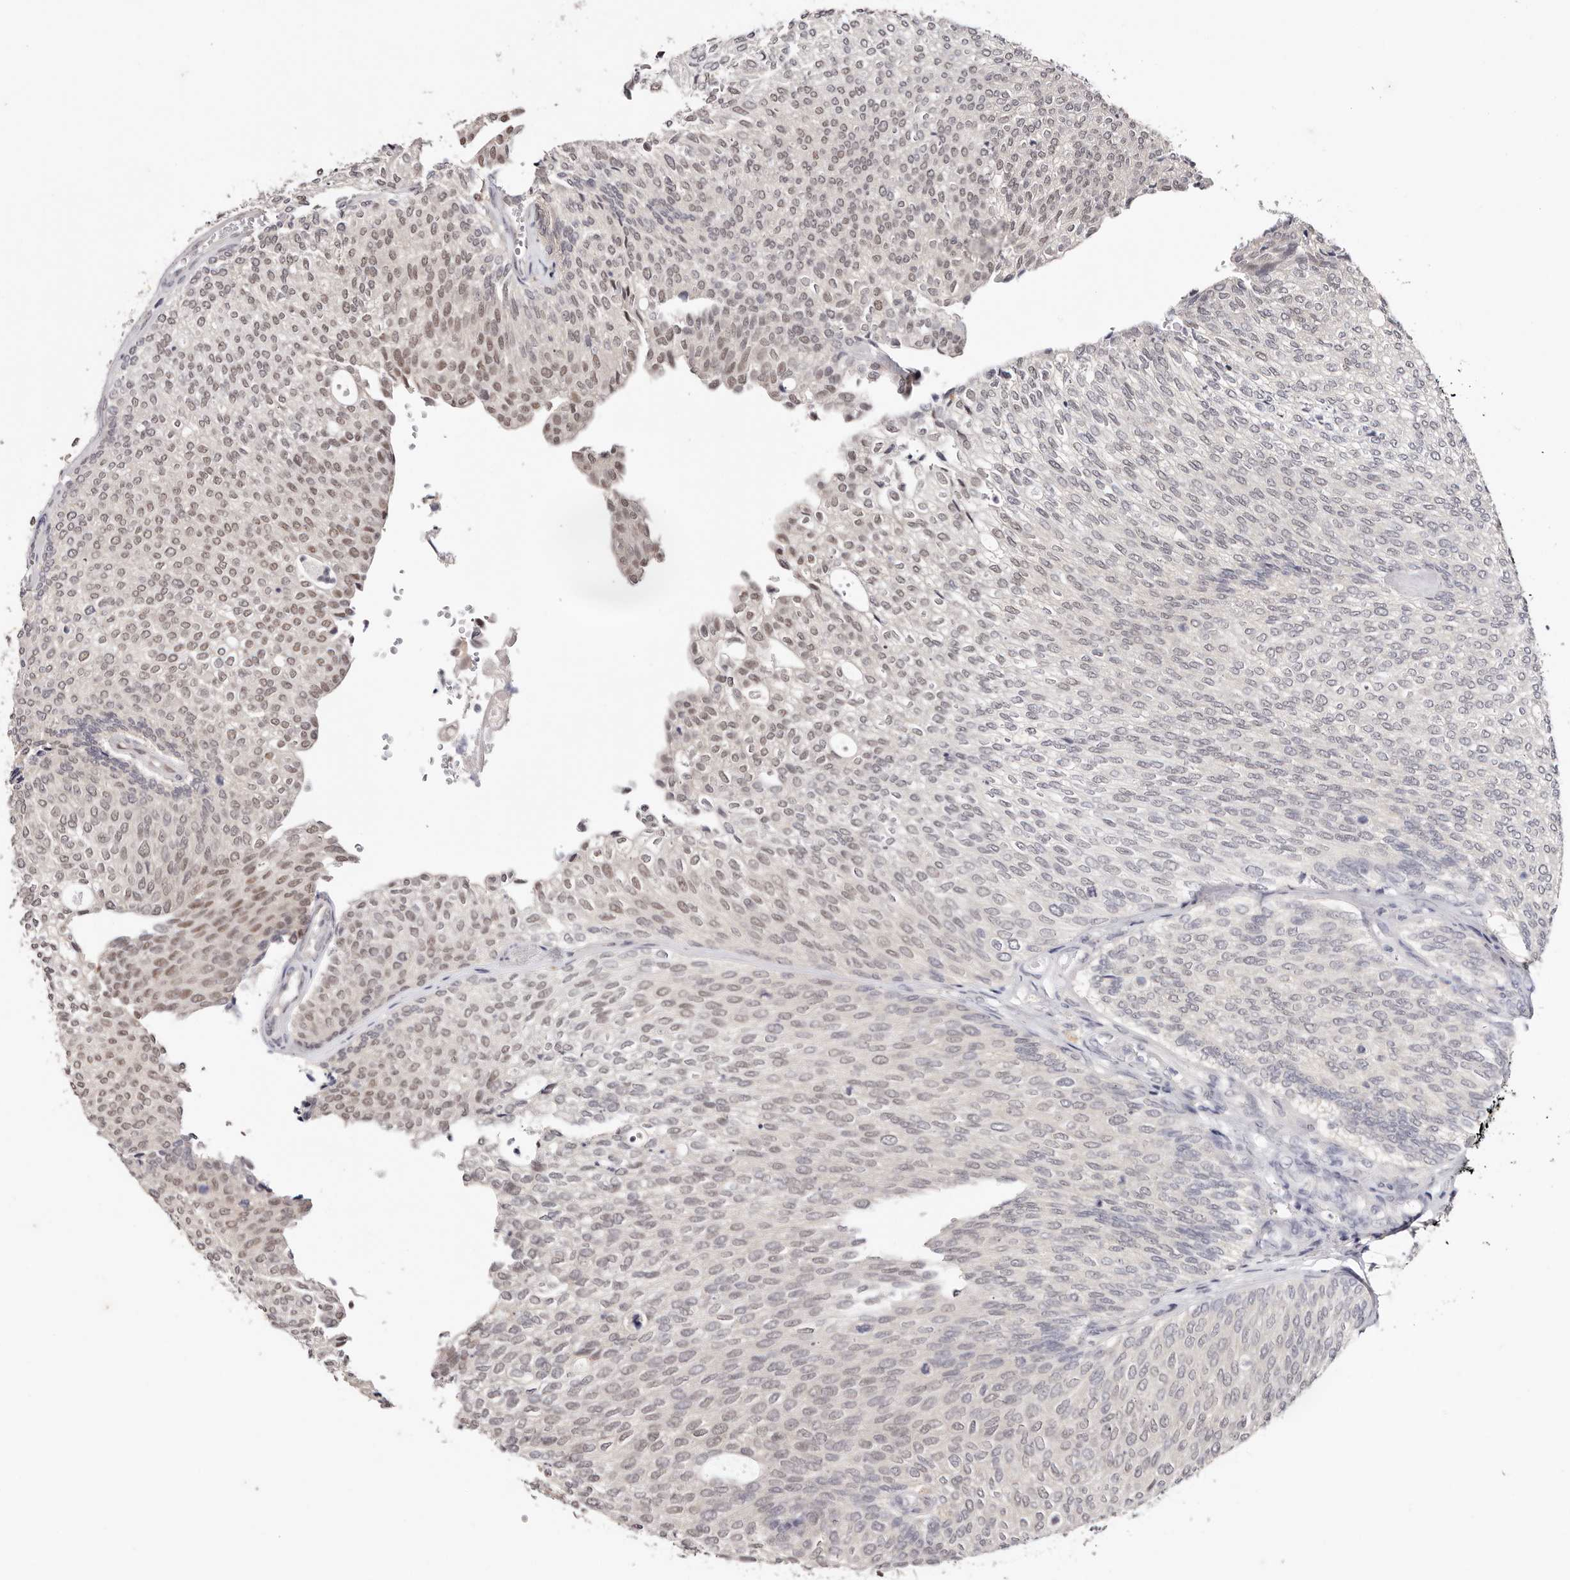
{"staining": {"intensity": "moderate", "quantity": "<25%", "location": "nuclear"}, "tissue": "urothelial cancer", "cell_type": "Tumor cells", "image_type": "cancer", "snomed": [{"axis": "morphology", "description": "Urothelial carcinoma, Low grade"}, {"axis": "topography", "description": "Urinary bladder"}], "caption": "A histopathology image showing moderate nuclear expression in about <25% of tumor cells in urothelial carcinoma (low-grade), as visualized by brown immunohistochemical staining.", "gene": "TYW3", "patient": {"sex": "female", "age": 79}}